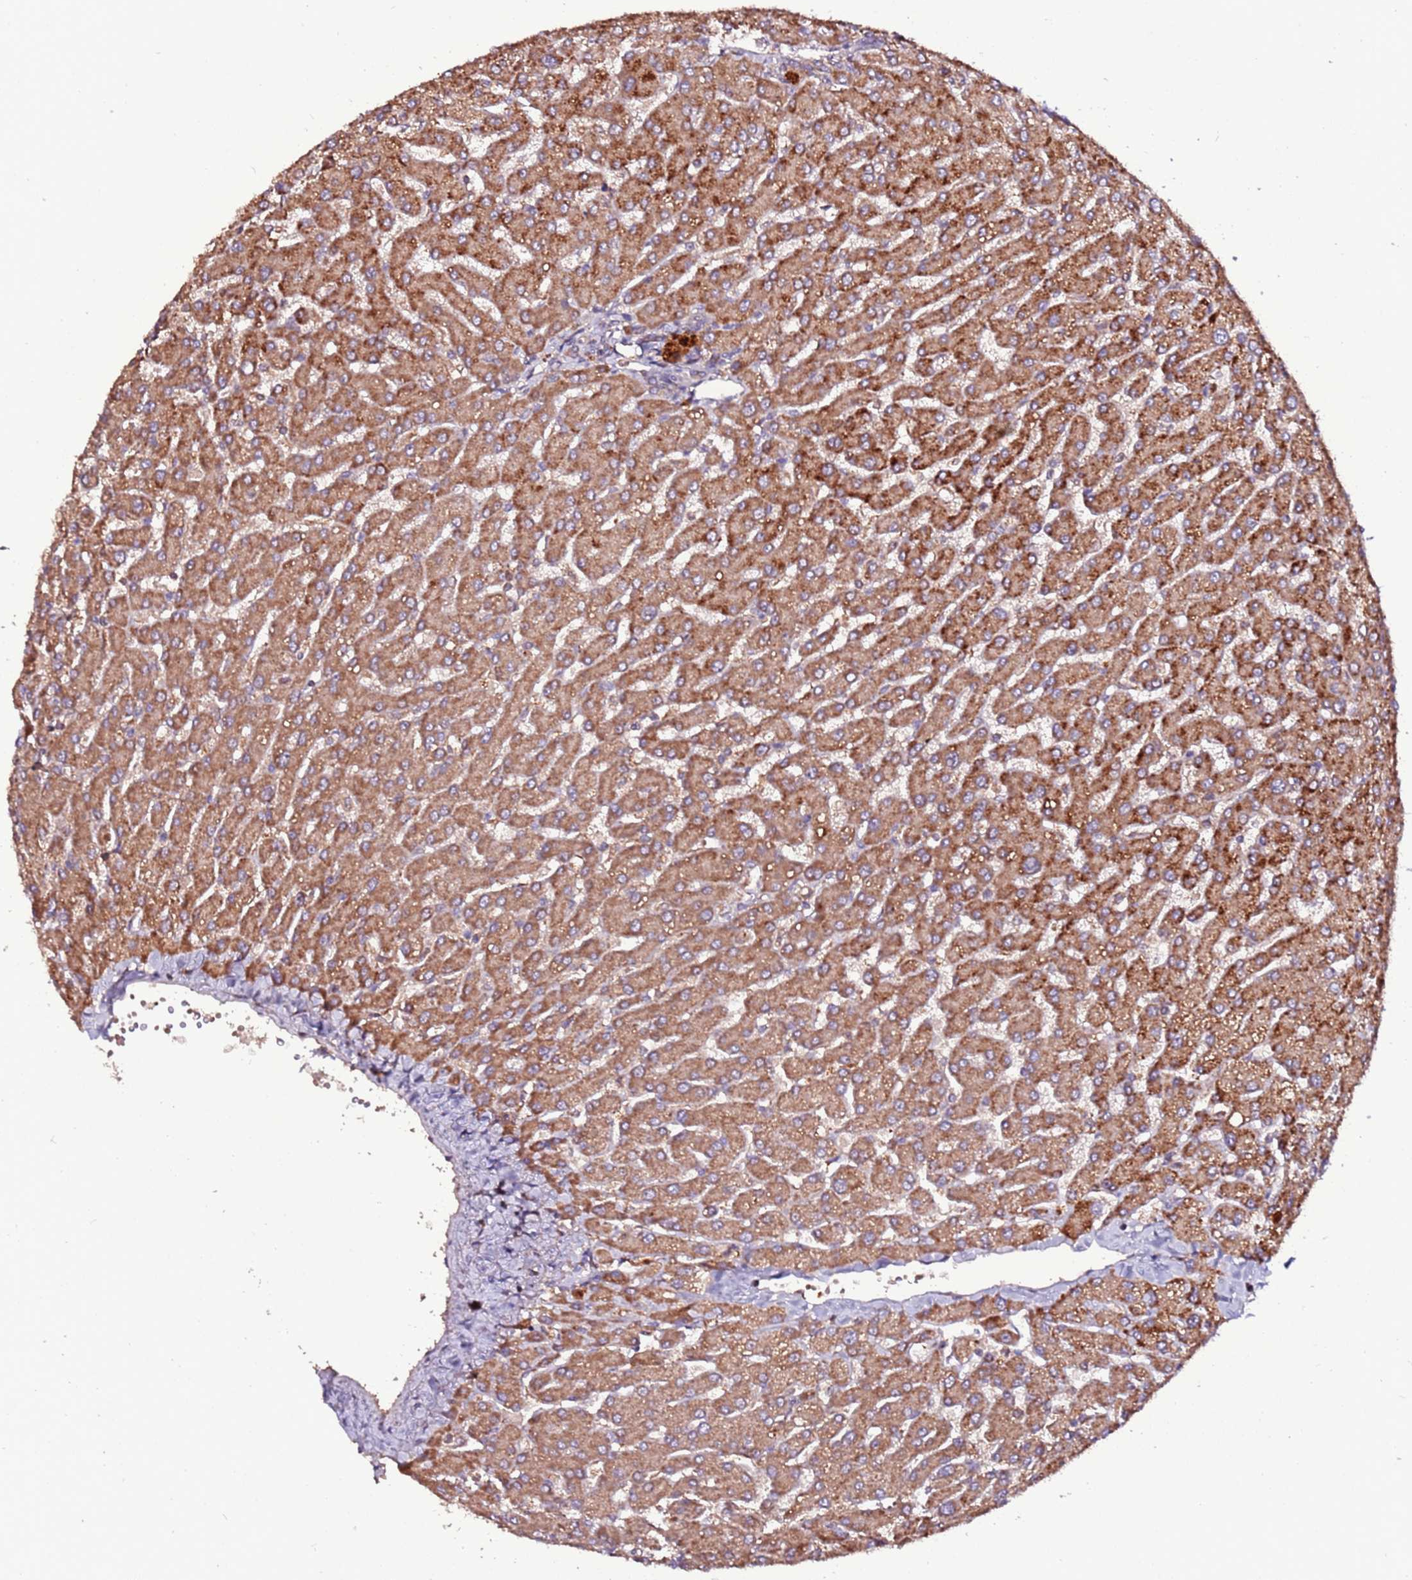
{"staining": {"intensity": "weak", "quantity": "25%-75%", "location": "cytoplasmic/membranous"}, "tissue": "liver", "cell_type": "Cholangiocytes", "image_type": "normal", "snomed": [{"axis": "morphology", "description": "Normal tissue, NOS"}, {"axis": "topography", "description": "Liver"}], "caption": "DAB immunohistochemical staining of normal human liver shows weak cytoplasmic/membranous protein staining in approximately 25%-75% of cholangiocytes.", "gene": "RPS15A", "patient": {"sex": "male", "age": 55}}